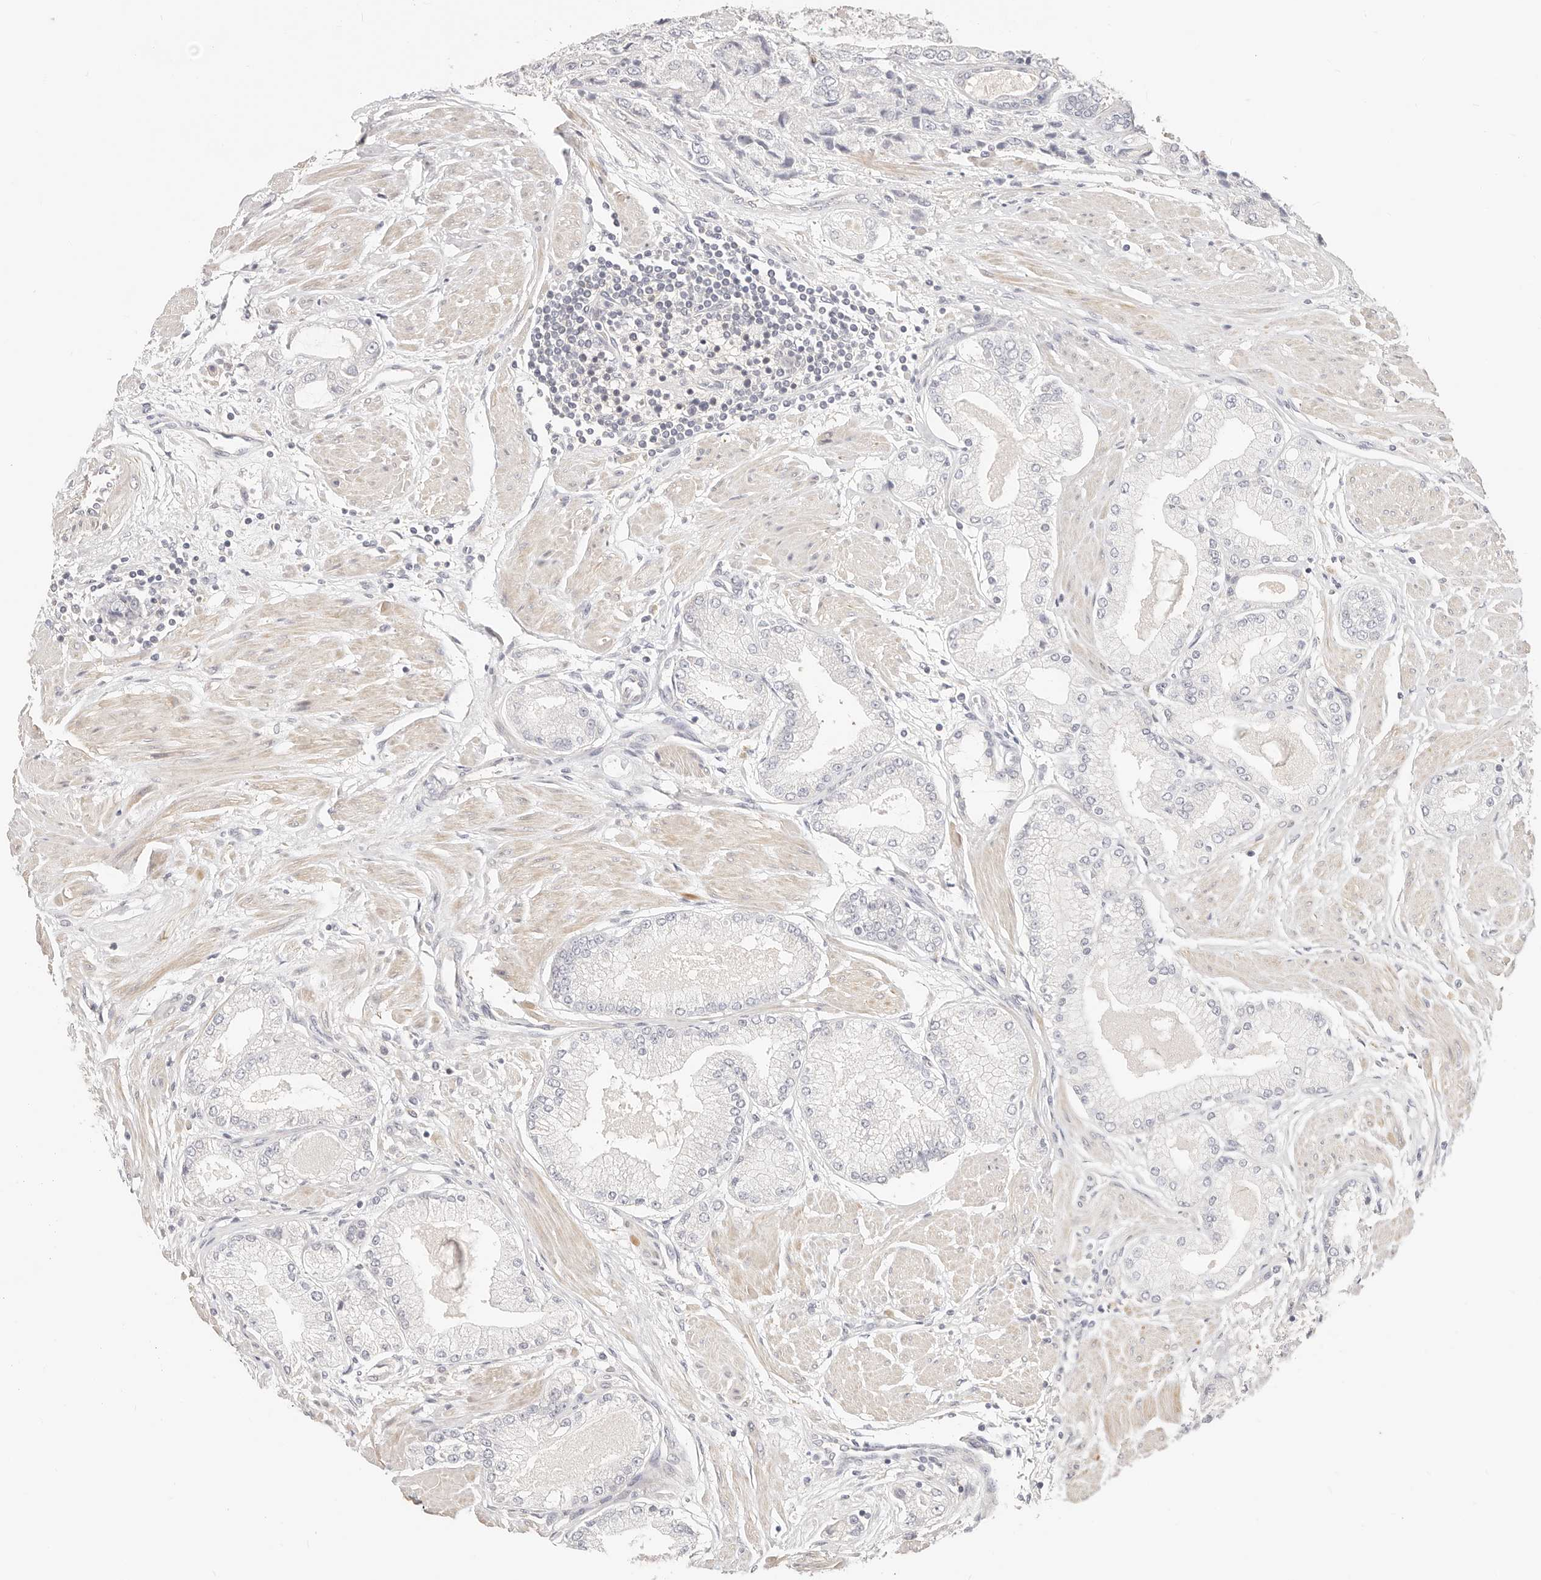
{"staining": {"intensity": "negative", "quantity": "none", "location": "none"}, "tissue": "prostate cancer", "cell_type": "Tumor cells", "image_type": "cancer", "snomed": [{"axis": "morphology", "description": "Adenocarcinoma, High grade"}, {"axis": "topography", "description": "Prostate"}], "caption": "High power microscopy histopathology image of an IHC histopathology image of high-grade adenocarcinoma (prostate), revealing no significant expression in tumor cells.", "gene": "DTNBP1", "patient": {"sex": "male", "age": 50}}